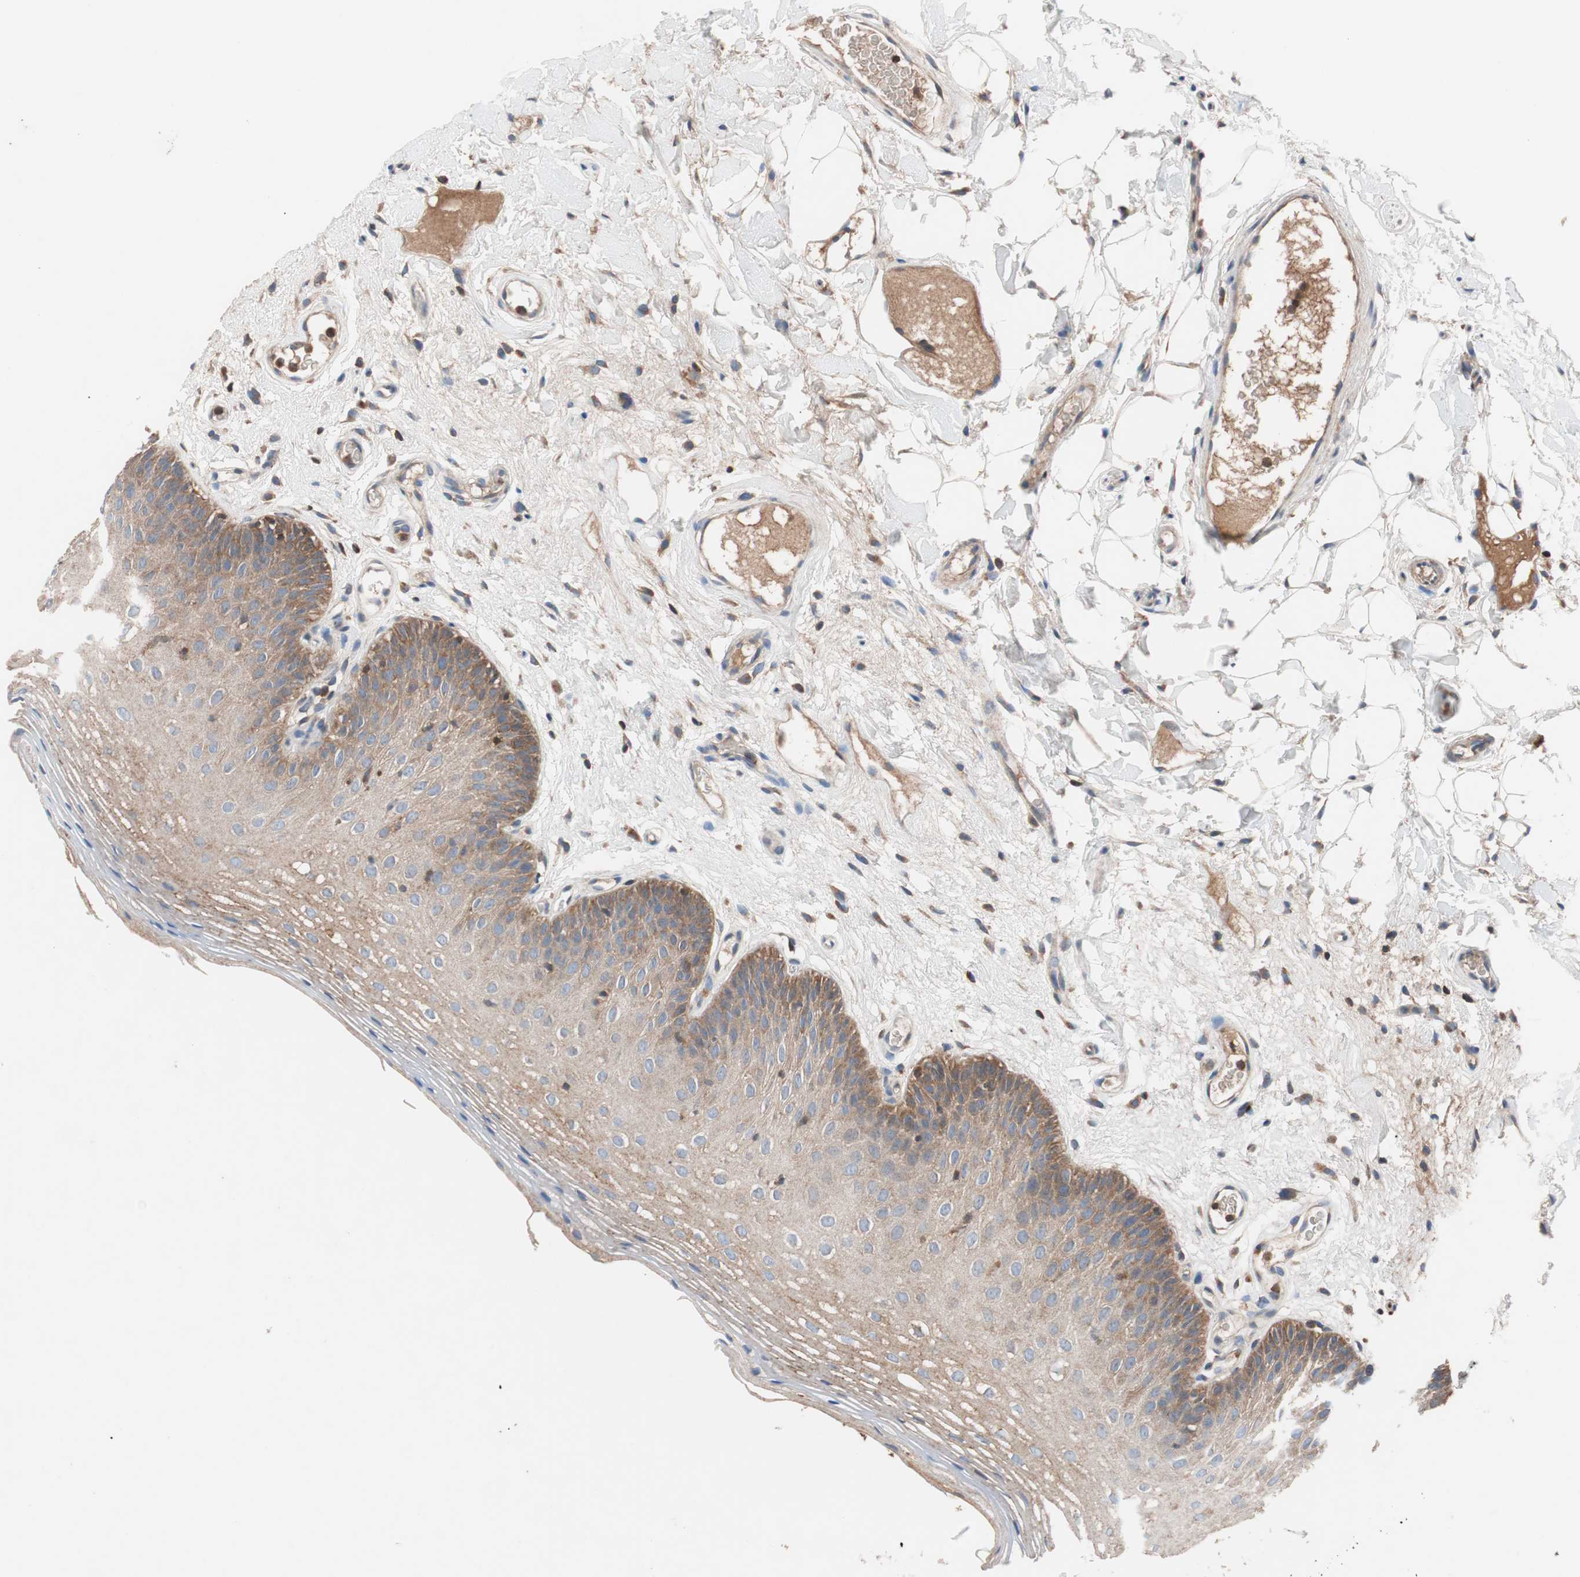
{"staining": {"intensity": "moderate", "quantity": ">75%", "location": "cytoplasmic/membranous"}, "tissue": "oral mucosa", "cell_type": "Squamous epithelial cells", "image_type": "normal", "snomed": [{"axis": "morphology", "description": "Normal tissue, NOS"}, {"axis": "morphology", "description": "Squamous cell carcinoma, NOS"}, {"axis": "topography", "description": "Skeletal muscle"}, {"axis": "topography", "description": "Oral tissue"}], "caption": "IHC staining of unremarkable oral mucosa, which demonstrates medium levels of moderate cytoplasmic/membranous staining in approximately >75% of squamous epithelial cells indicating moderate cytoplasmic/membranous protein expression. The staining was performed using DAB (3,3'-diaminobenzidine) (brown) for protein detection and nuclei were counterstained in hematoxylin (blue).", "gene": "PIK3R1", "patient": {"sex": "male", "age": 71}}